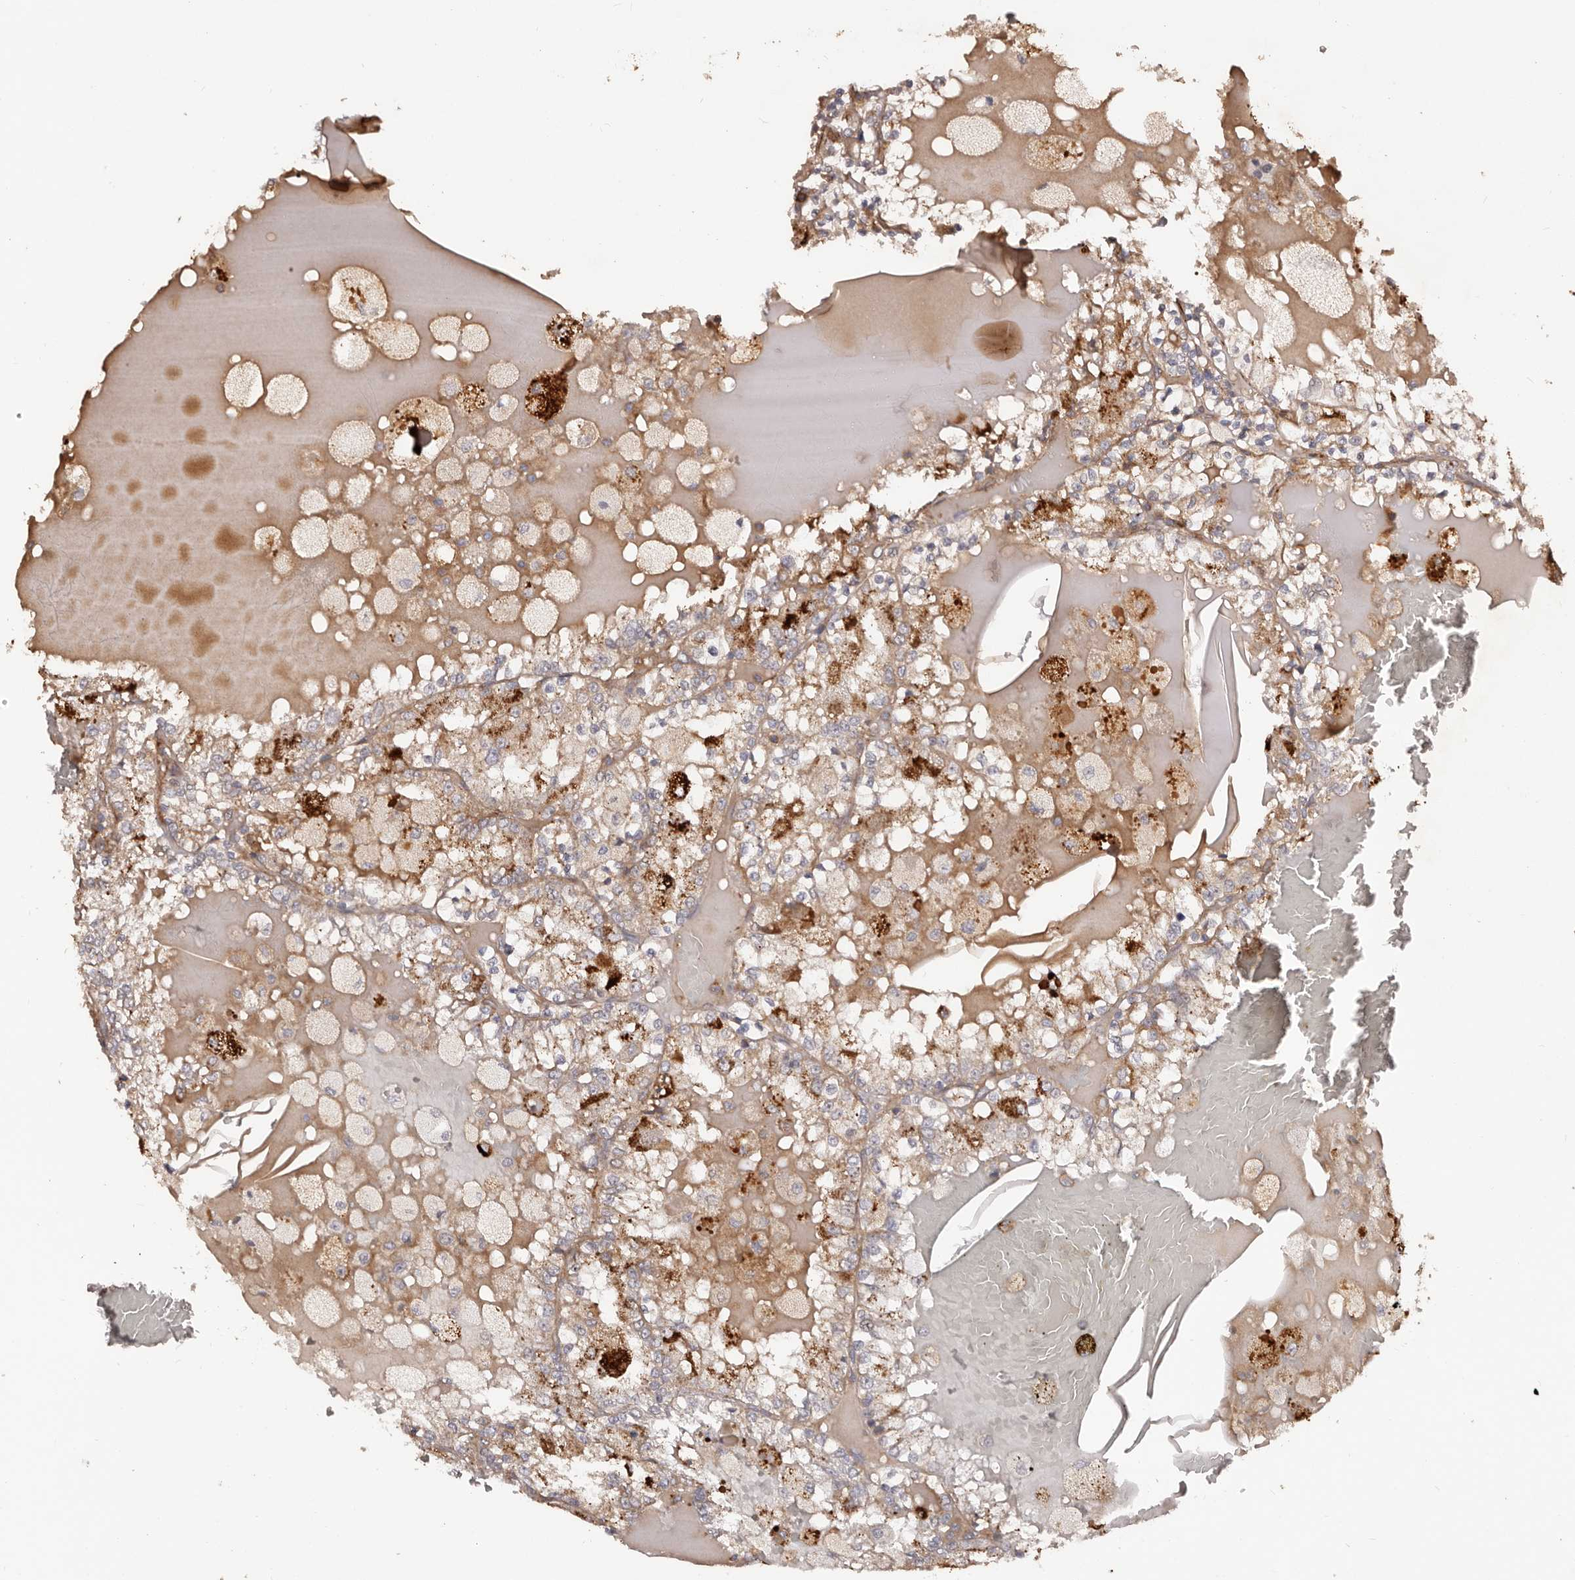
{"staining": {"intensity": "strong", "quantity": "<25%", "location": "cytoplasmic/membranous"}, "tissue": "renal cancer", "cell_type": "Tumor cells", "image_type": "cancer", "snomed": [{"axis": "morphology", "description": "Adenocarcinoma, NOS"}, {"axis": "topography", "description": "Kidney"}], "caption": "Protein staining by immunohistochemistry (IHC) reveals strong cytoplasmic/membranous staining in approximately <25% of tumor cells in renal cancer (adenocarcinoma).", "gene": "GTPBP1", "patient": {"sex": "female", "age": 56}}